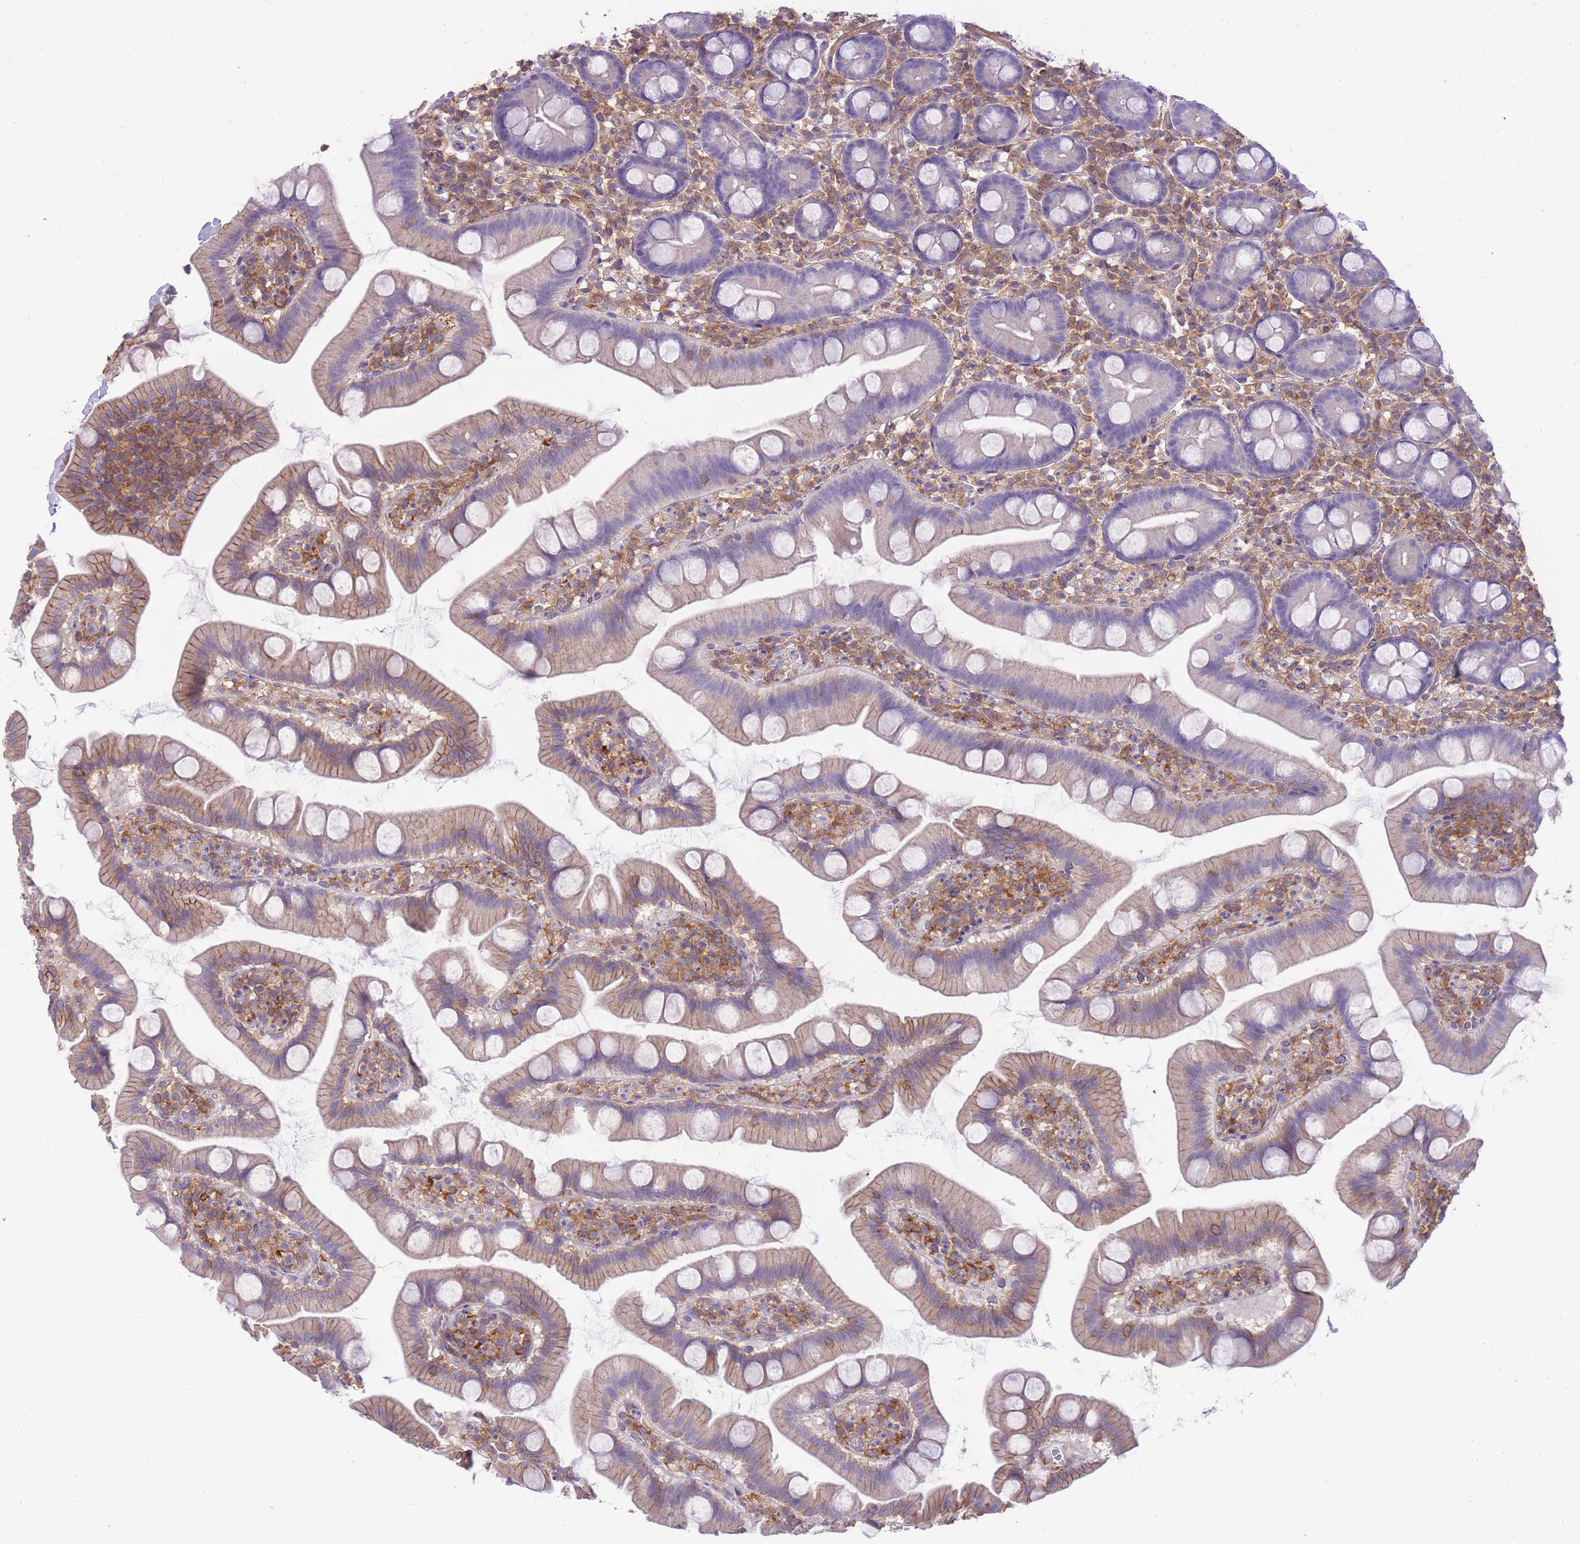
{"staining": {"intensity": "moderate", "quantity": "<25%", "location": "cytoplasmic/membranous"}, "tissue": "small intestine", "cell_type": "Glandular cells", "image_type": "normal", "snomed": [{"axis": "morphology", "description": "Normal tissue, NOS"}, {"axis": "topography", "description": "Small intestine"}], "caption": "An immunohistochemistry (IHC) histopathology image of normal tissue is shown. Protein staining in brown labels moderate cytoplasmic/membranous positivity in small intestine within glandular cells.", "gene": "PRKAR1A", "patient": {"sex": "female", "age": 68}}